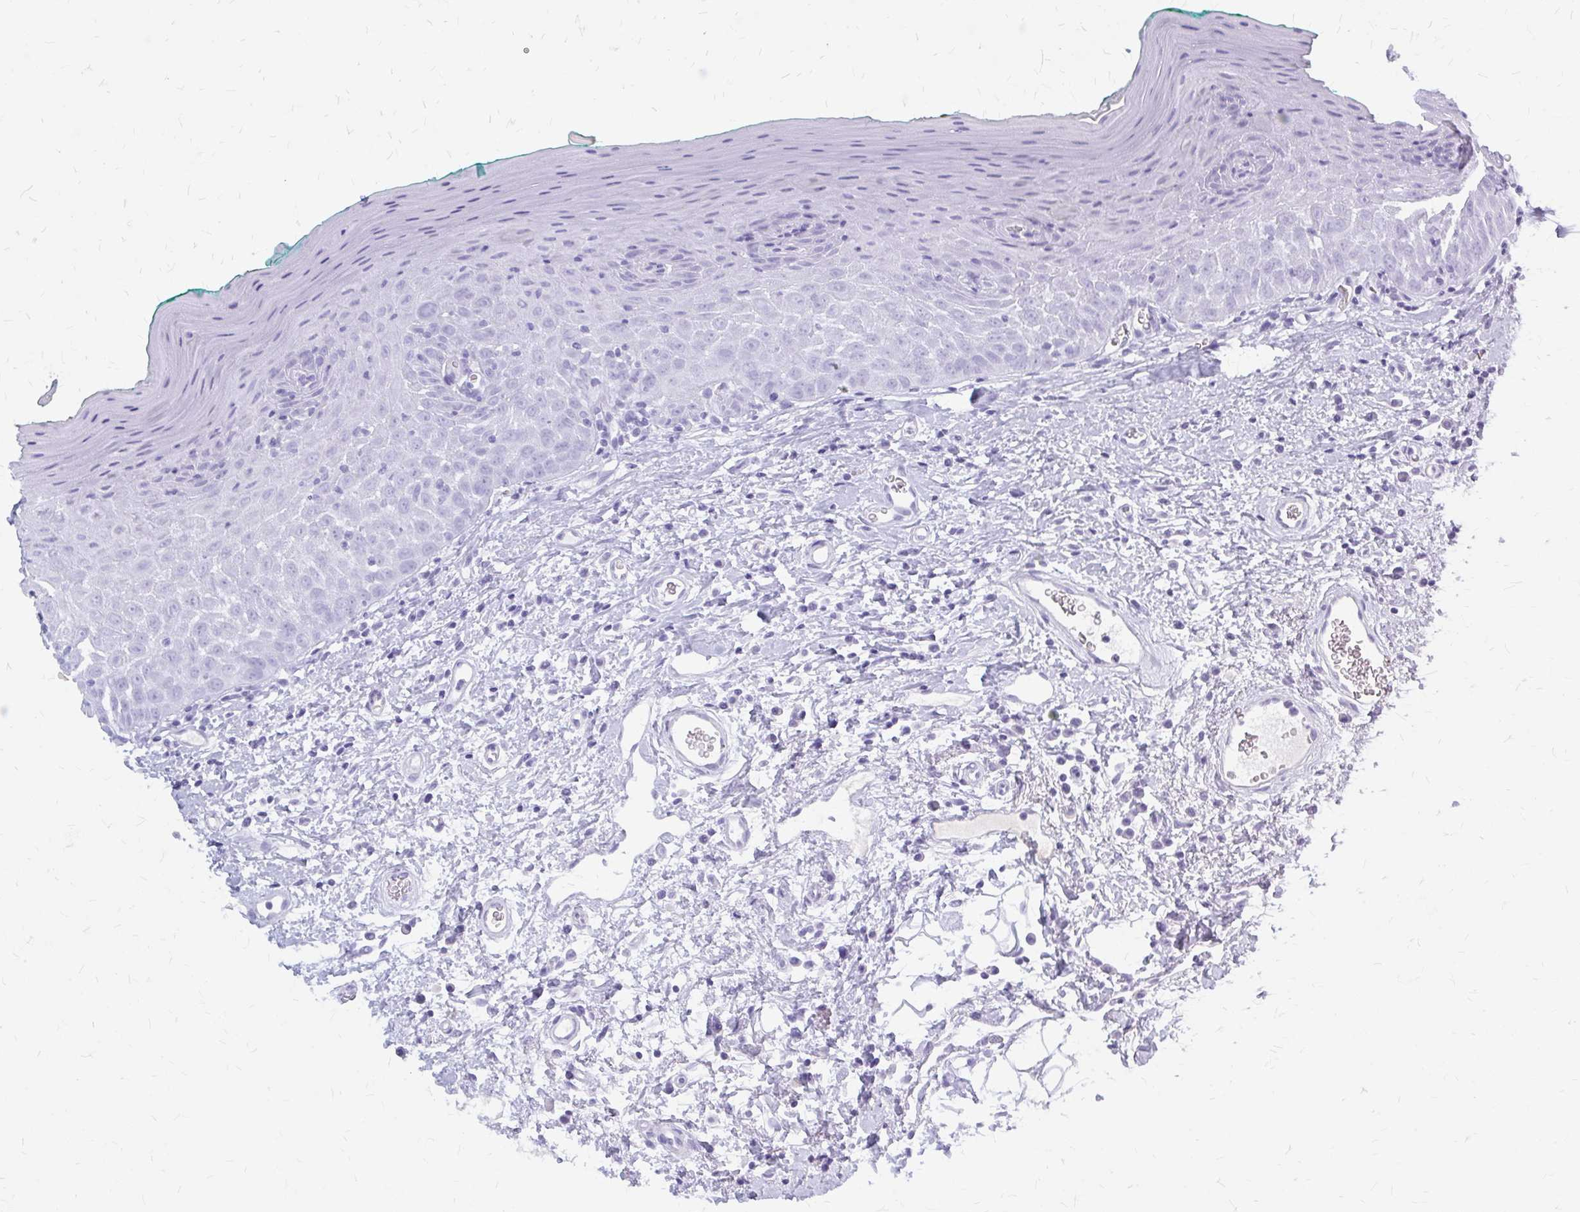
{"staining": {"intensity": "negative", "quantity": "none", "location": "none"}, "tissue": "oral mucosa", "cell_type": "Squamous epithelial cells", "image_type": "normal", "snomed": [{"axis": "morphology", "description": "Normal tissue, NOS"}, {"axis": "topography", "description": "Oral tissue"}, {"axis": "topography", "description": "Tounge, NOS"}], "caption": "High magnification brightfield microscopy of normal oral mucosa stained with DAB (3,3'-diaminobenzidine) (brown) and counterstained with hematoxylin (blue): squamous epithelial cells show no significant staining.", "gene": "KLHDC7A", "patient": {"sex": "male", "age": 83}}